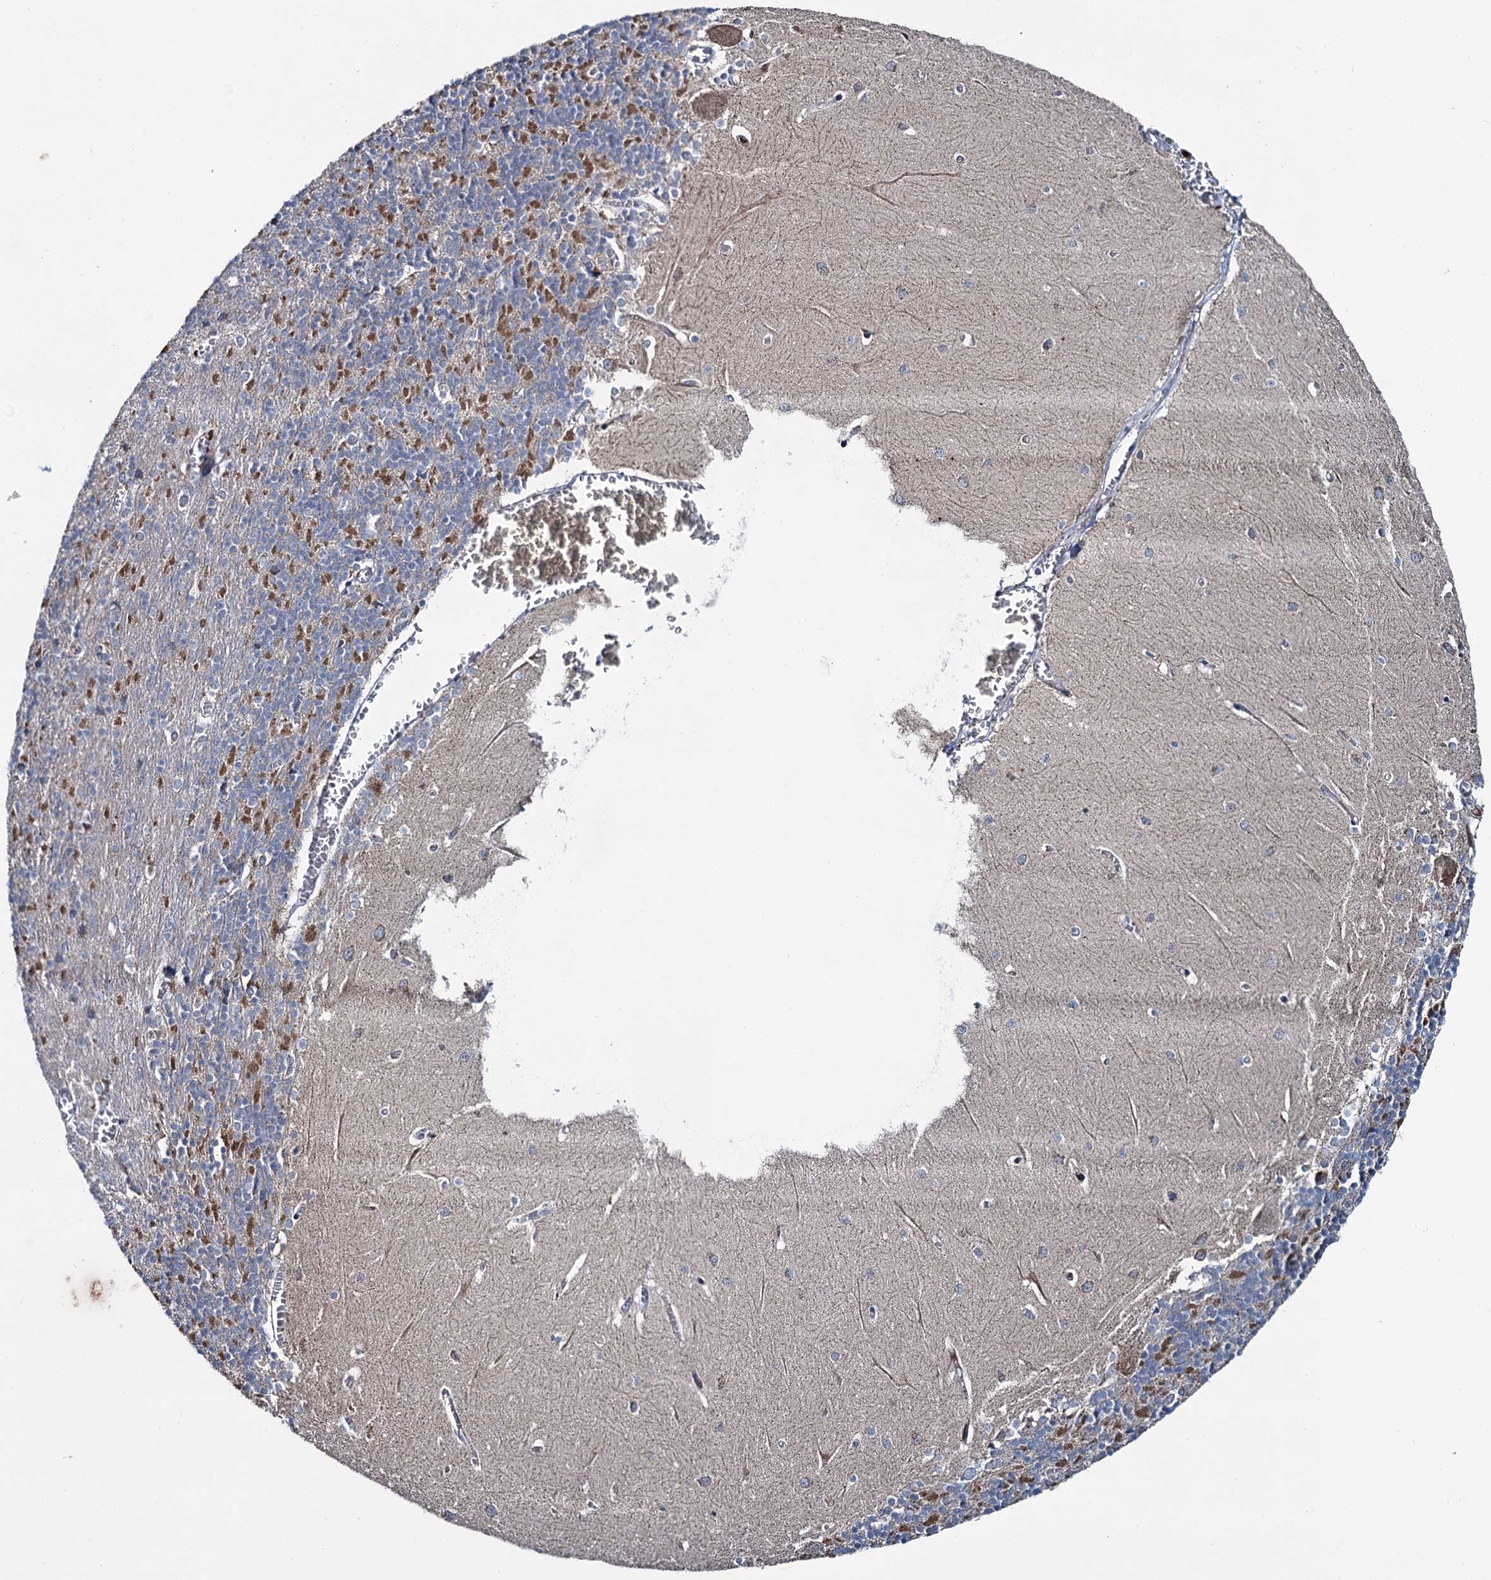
{"staining": {"intensity": "moderate", "quantity": "25%-75%", "location": "cytoplasmic/membranous"}, "tissue": "cerebellum", "cell_type": "Cells in granular layer", "image_type": "normal", "snomed": [{"axis": "morphology", "description": "Normal tissue, NOS"}, {"axis": "topography", "description": "Cerebellum"}], "caption": "Cerebellum stained for a protein exhibits moderate cytoplasmic/membranous positivity in cells in granular layer.", "gene": "METTL4", "patient": {"sex": "male", "age": 37}}